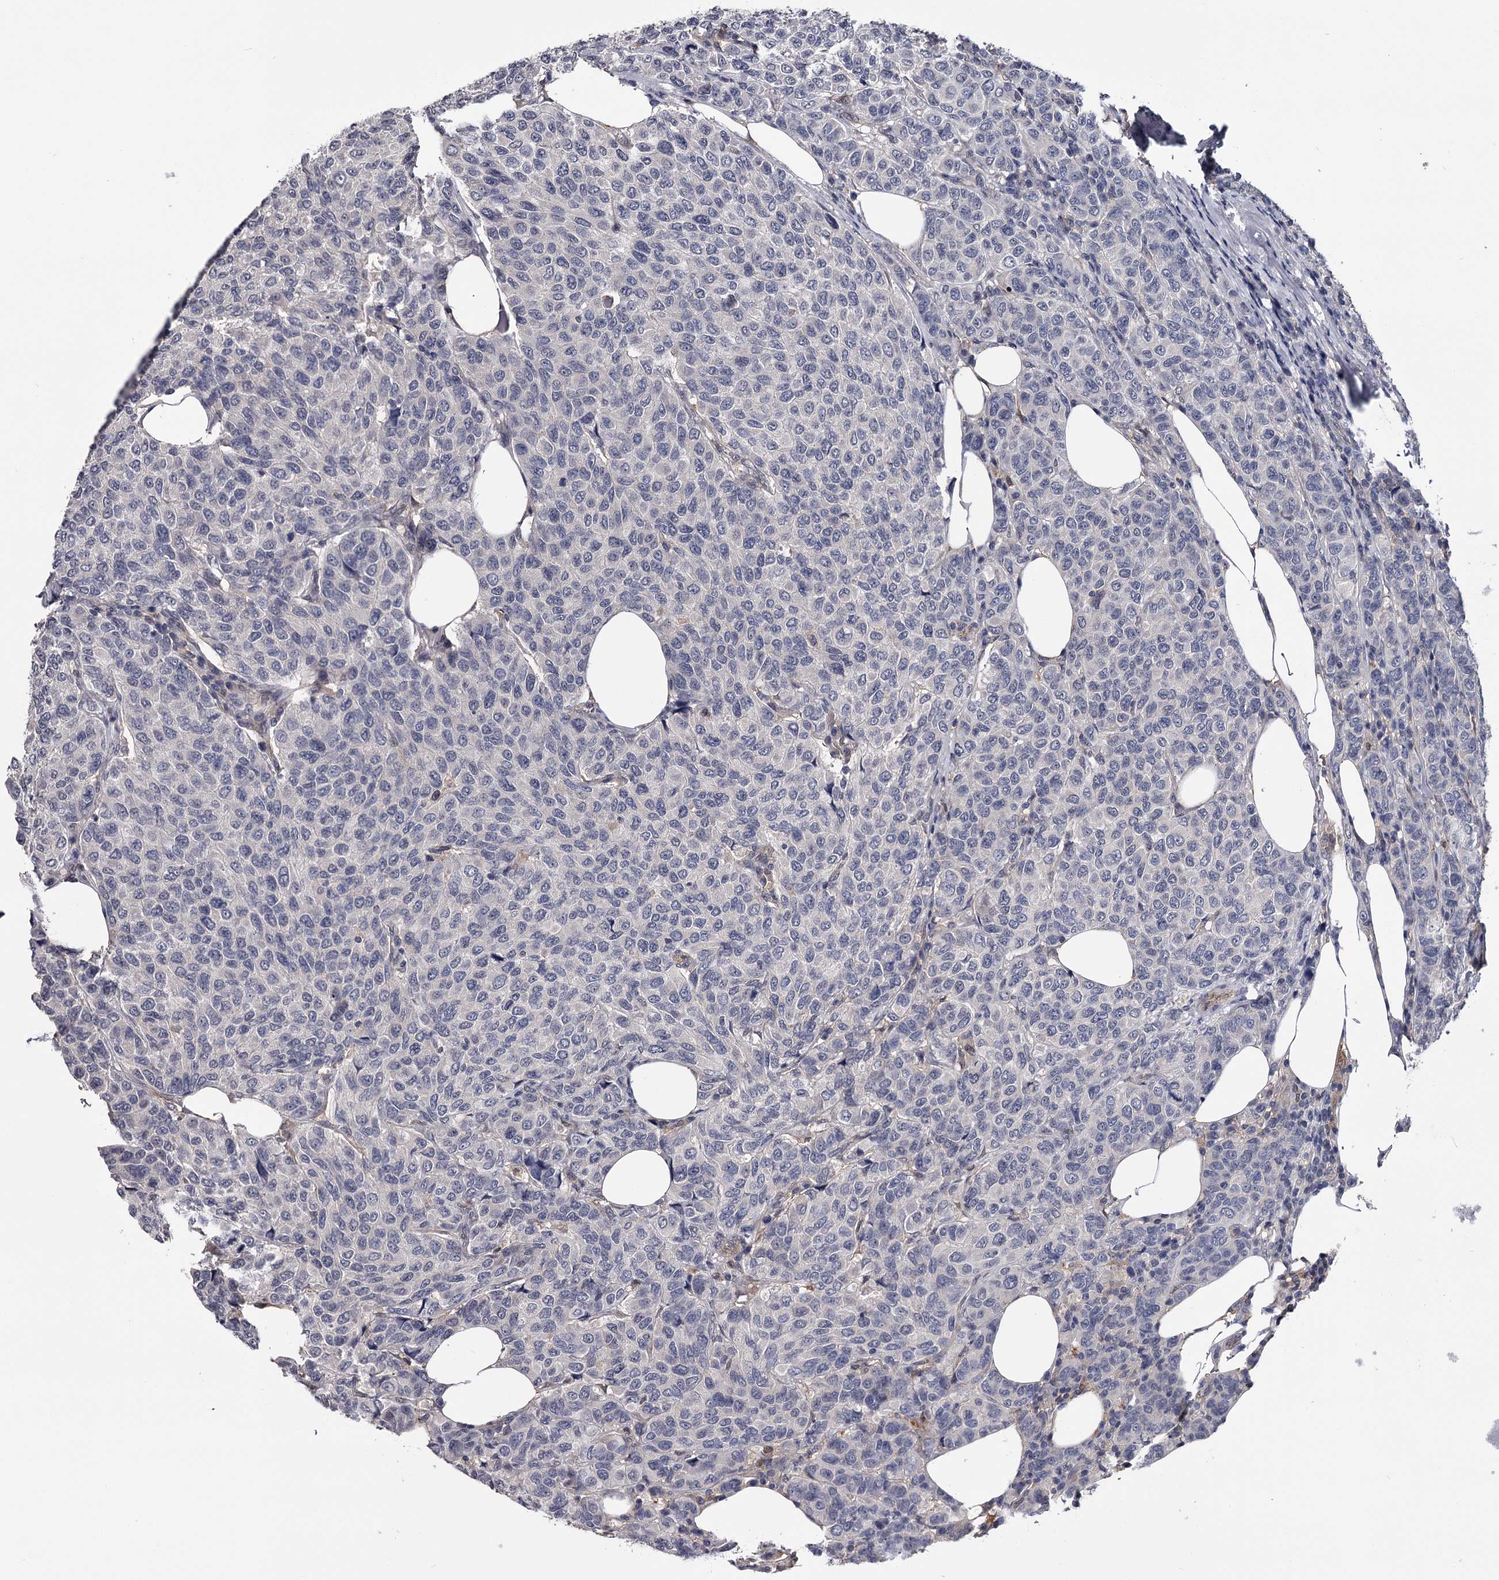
{"staining": {"intensity": "negative", "quantity": "none", "location": "none"}, "tissue": "breast cancer", "cell_type": "Tumor cells", "image_type": "cancer", "snomed": [{"axis": "morphology", "description": "Duct carcinoma"}, {"axis": "topography", "description": "Breast"}], "caption": "This is a photomicrograph of immunohistochemistry (IHC) staining of breast infiltrating ductal carcinoma, which shows no expression in tumor cells.", "gene": "GSTO1", "patient": {"sex": "female", "age": 55}}